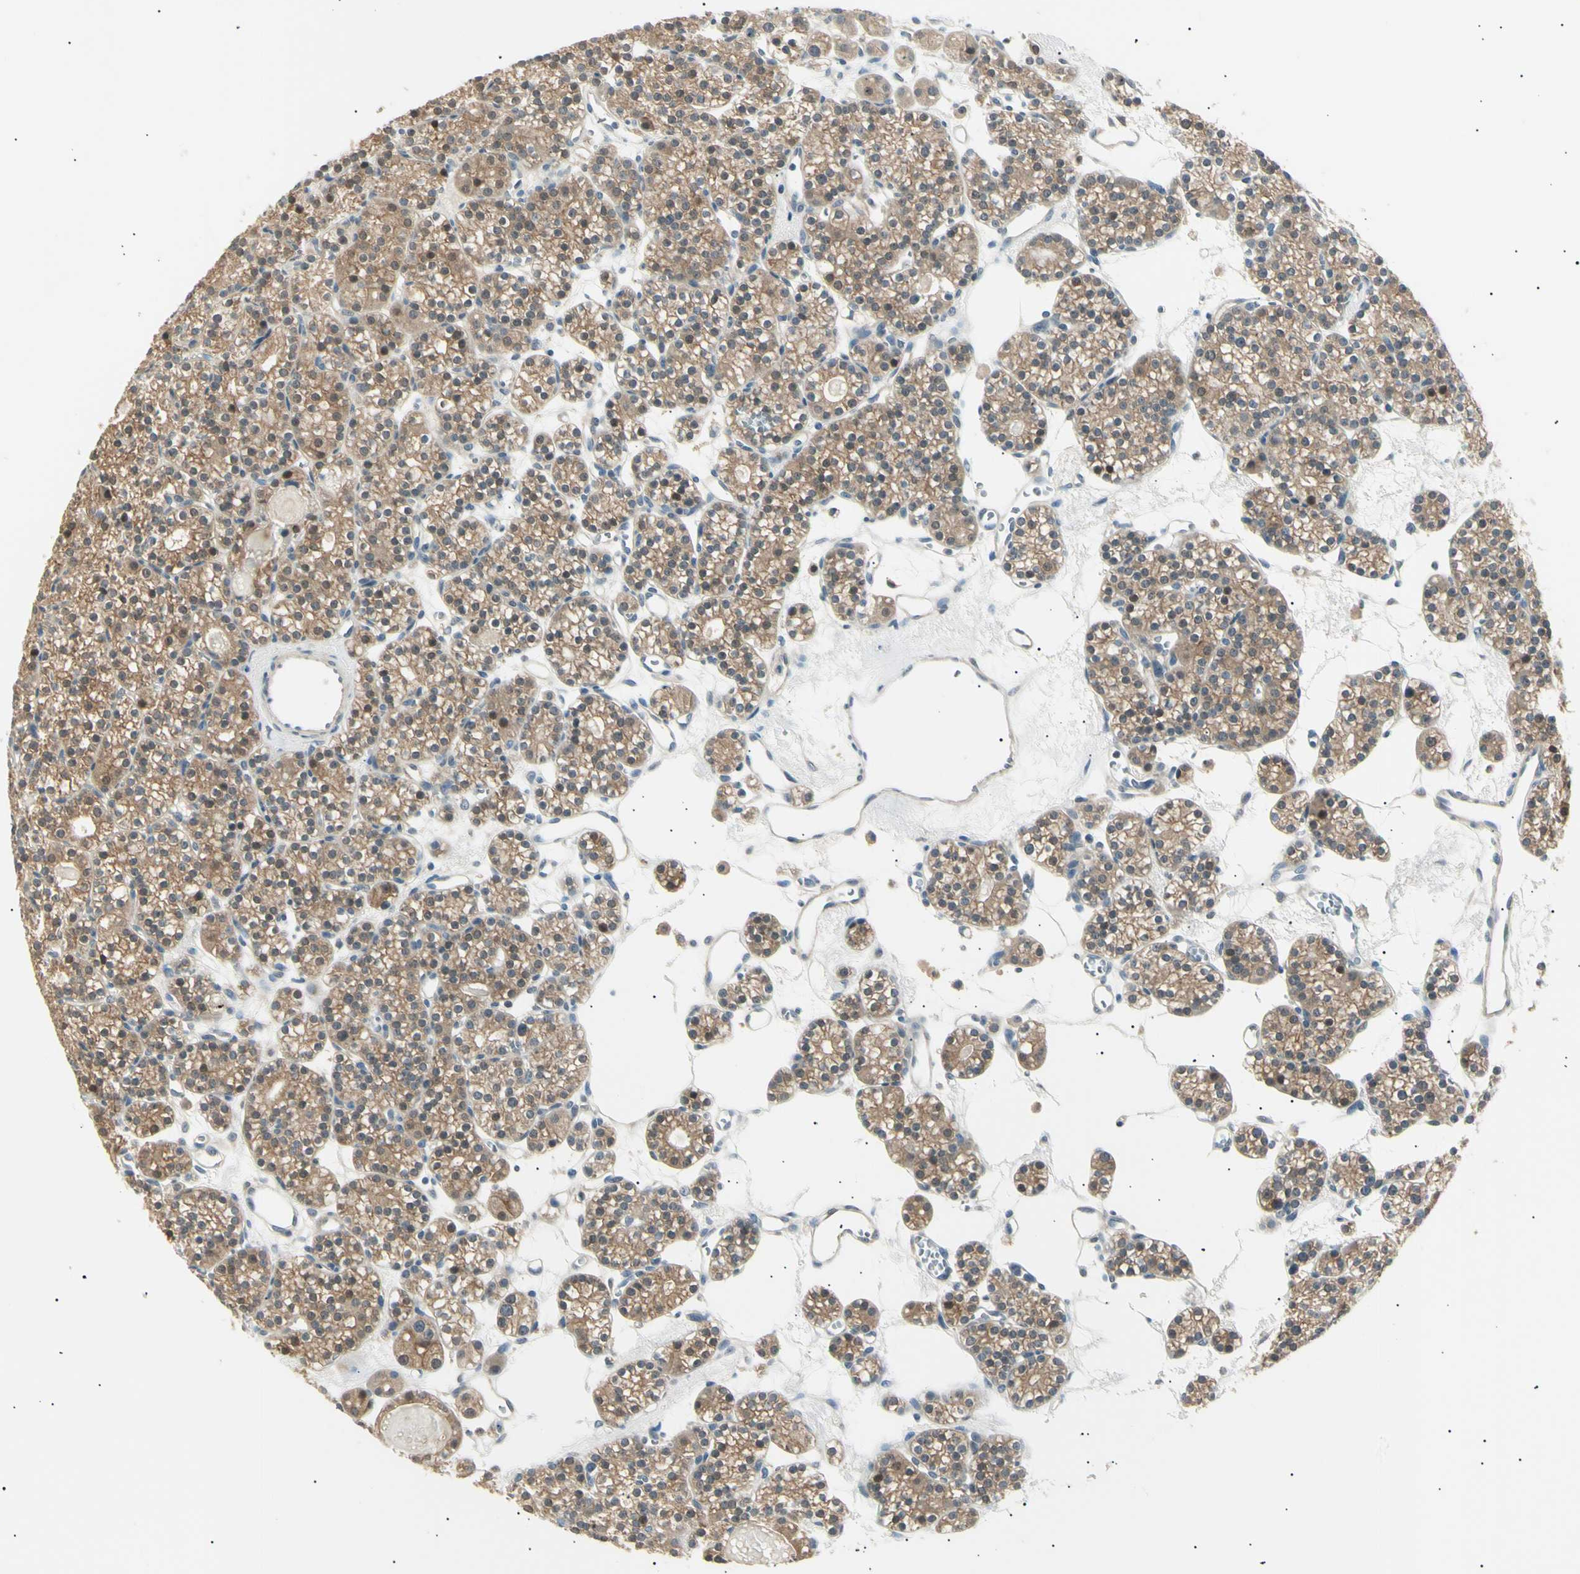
{"staining": {"intensity": "moderate", "quantity": "25%-75%", "location": "cytoplasmic/membranous"}, "tissue": "parathyroid gland", "cell_type": "Glandular cells", "image_type": "normal", "snomed": [{"axis": "morphology", "description": "Normal tissue, NOS"}, {"axis": "topography", "description": "Parathyroid gland"}], "caption": "Immunohistochemical staining of unremarkable human parathyroid gland displays 25%-75% levels of moderate cytoplasmic/membranous protein positivity in approximately 25%-75% of glandular cells.", "gene": "LHPP", "patient": {"sex": "female", "age": 64}}